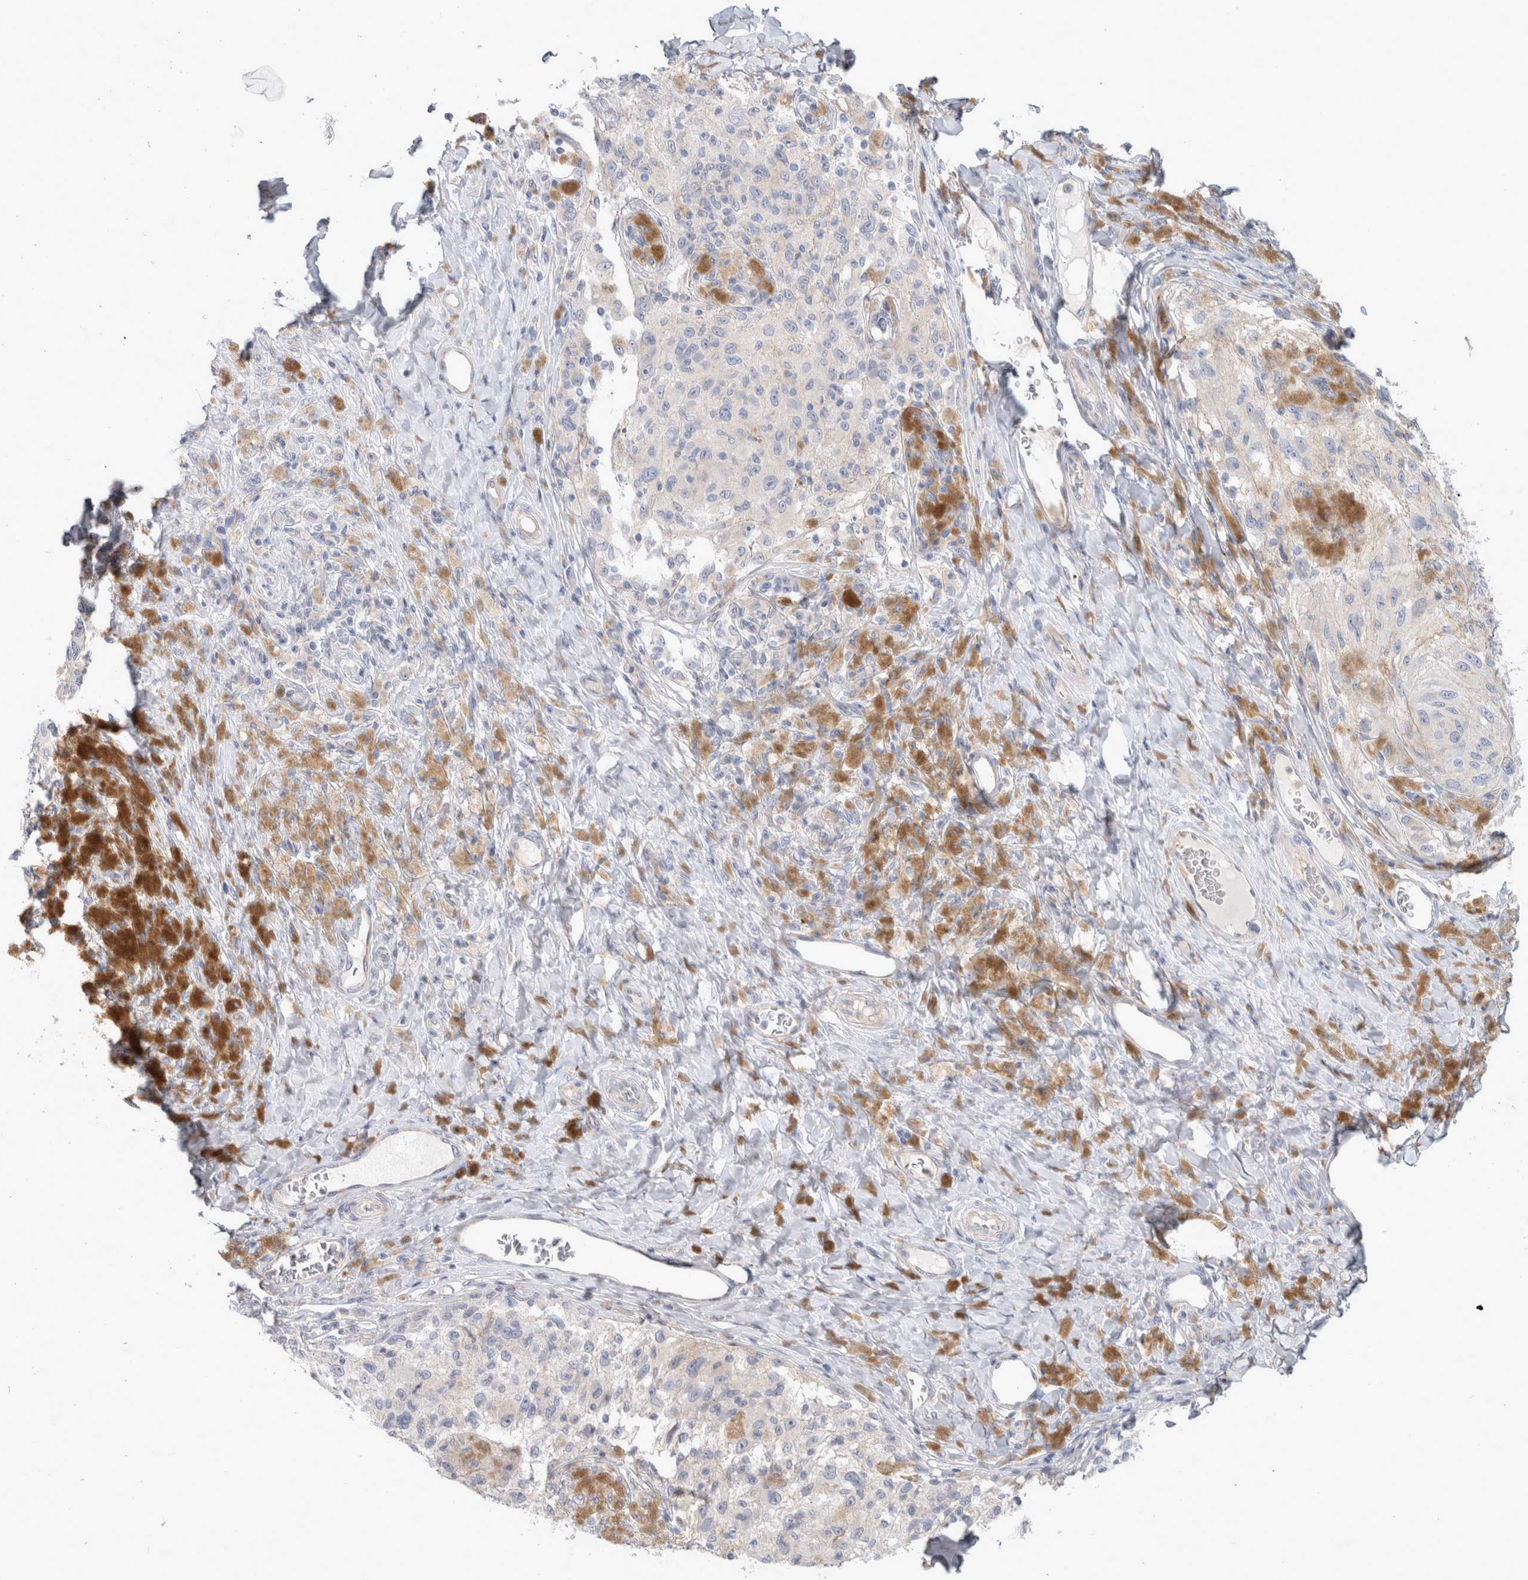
{"staining": {"intensity": "negative", "quantity": "none", "location": "none"}, "tissue": "melanoma", "cell_type": "Tumor cells", "image_type": "cancer", "snomed": [{"axis": "morphology", "description": "Malignant melanoma, NOS"}, {"axis": "topography", "description": "Skin"}], "caption": "An immunohistochemistry (IHC) image of malignant melanoma is shown. There is no staining in tumor cells of malignant melanoma.", "gene": "CD55", "patient": {"sex": "female", "age": 73}}